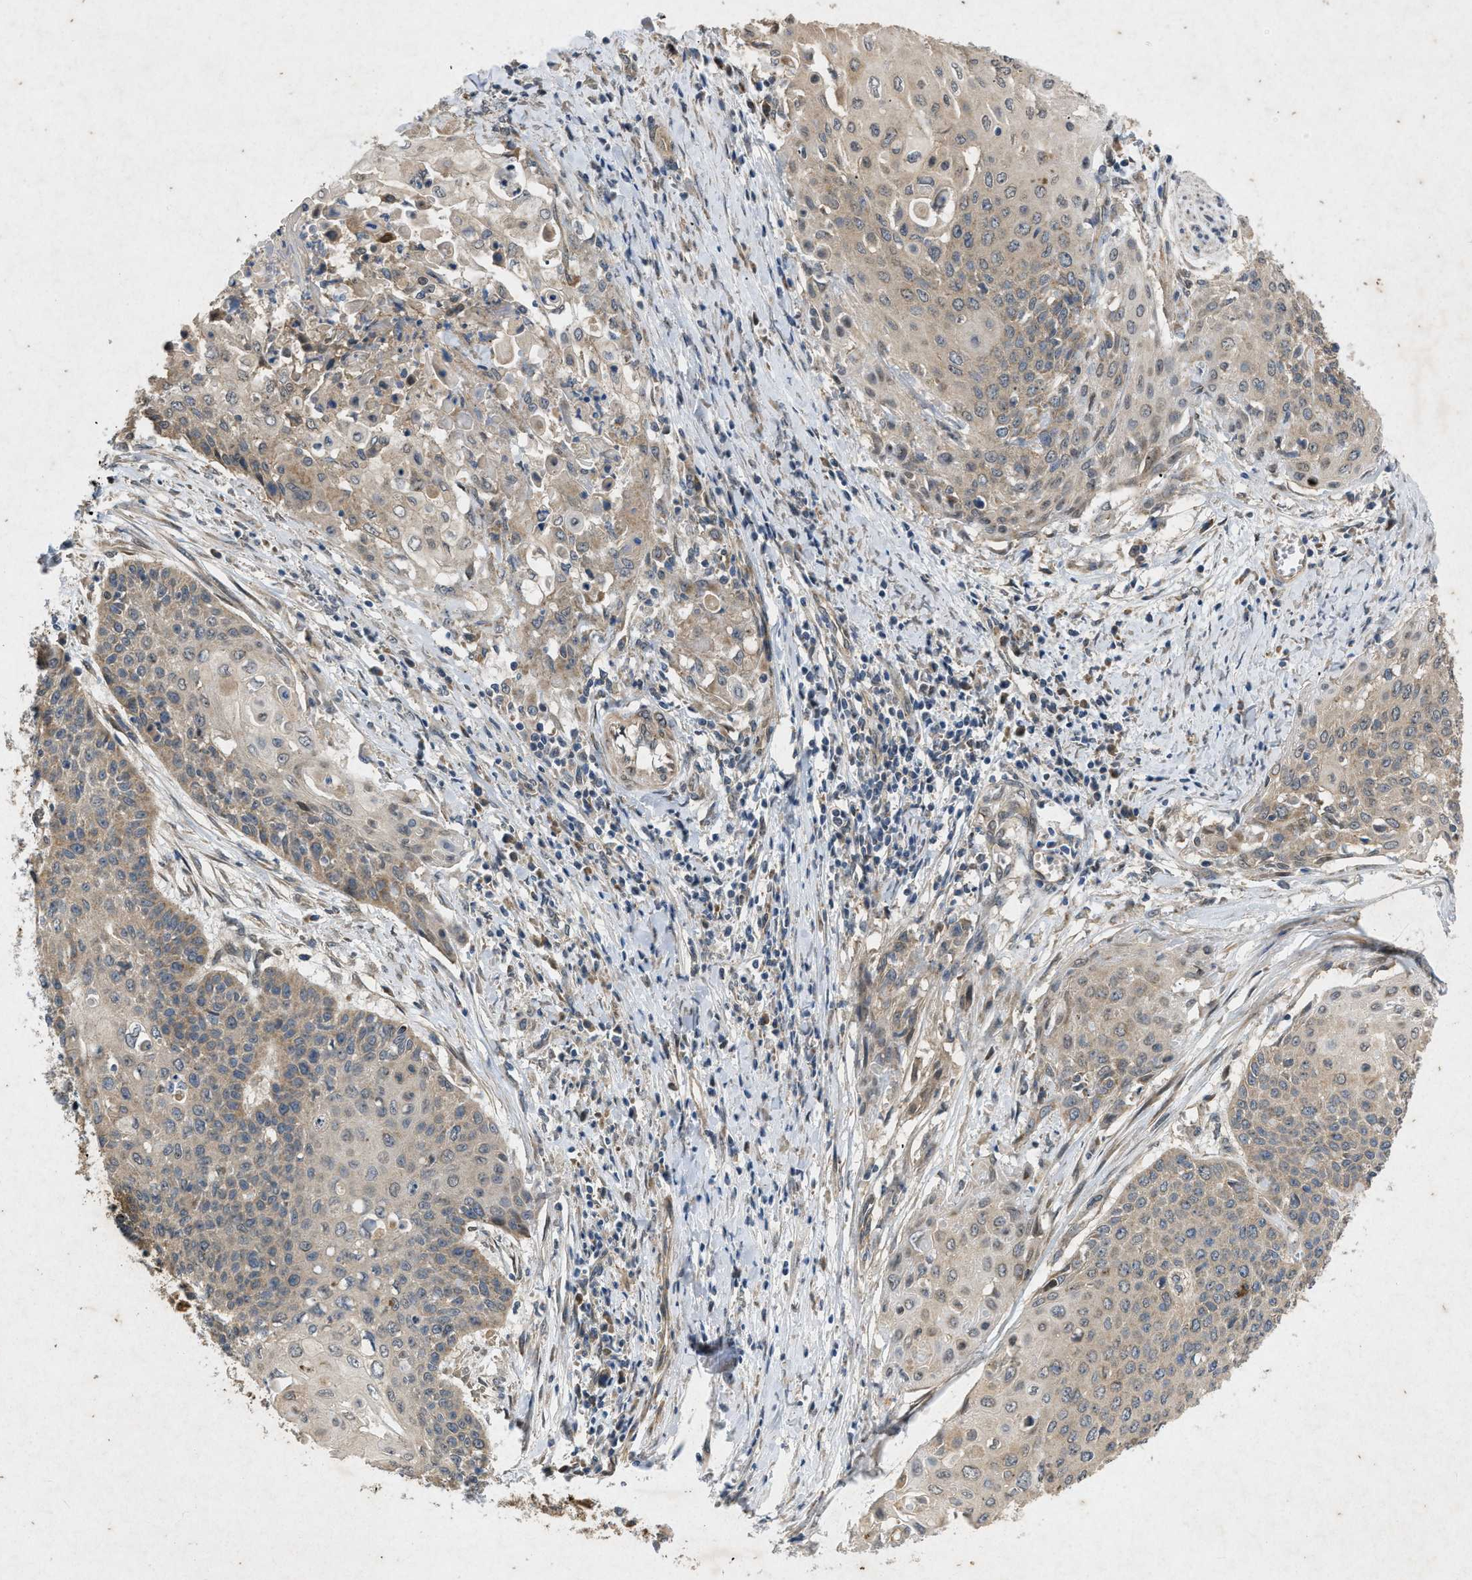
{"staining": {"intensity": "weak", "quantity": ">75%", "location": "cytoplasmic/membranous"}, "tissue": "cervical cancer", "cell_type": "Tumor cells", "image_type": "cancer", "snomed": [{"axis": "morphology", "description": "Squamous cell carcinoma, NOS"}, {"axis": "topography", "description": "Cervix"}], "caption": "A histopathology image of human cervical cancer (squamous cell carcinoma) stained for a protein shows weak cytoplasmic/membranous brown staining in tumor cells.", "gene": "PRKG2", "patient": {"sex": "female", "age": 39}}